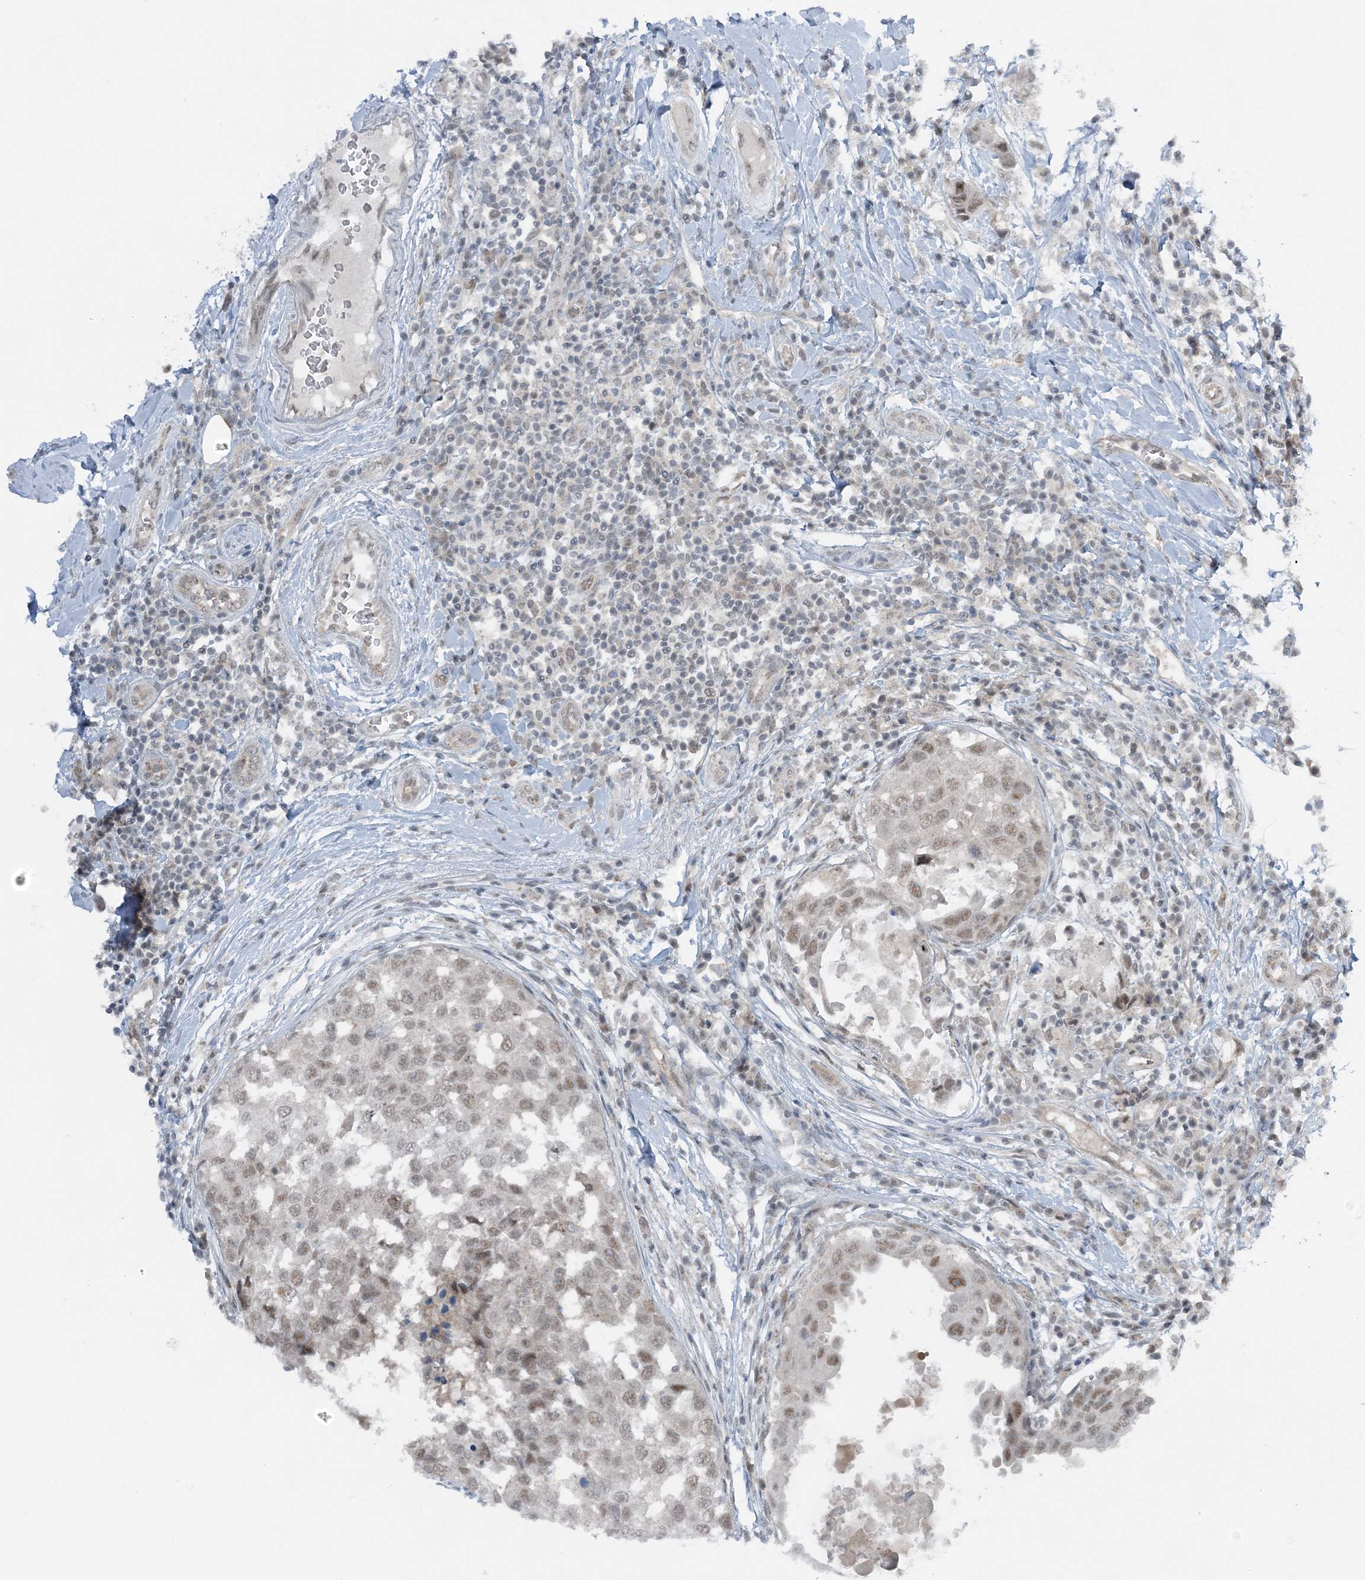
{"staining": {"intensity": "moderate", "quantity": "<25%", "location": "nuclear"}, "tissue": "breast cancer", "cell_type": "Tumor cells", "image_type": "cancer", "snomed": [{"axis": "morphology", "description": "Duct carcinoma"}, {"axis": "topography", "description": "Breast"}], "caption": "This histopathology image demonstrates breast cancer (intraductal carcinoma) stained with immunohistochemistry to label a protein in brown. The nuclear of tumor cells show moderate positivity for the protein. Nuclei are counter-stained blue.", "gene": "ATP11A", "patient": {"sex": "female", "age": 27}}